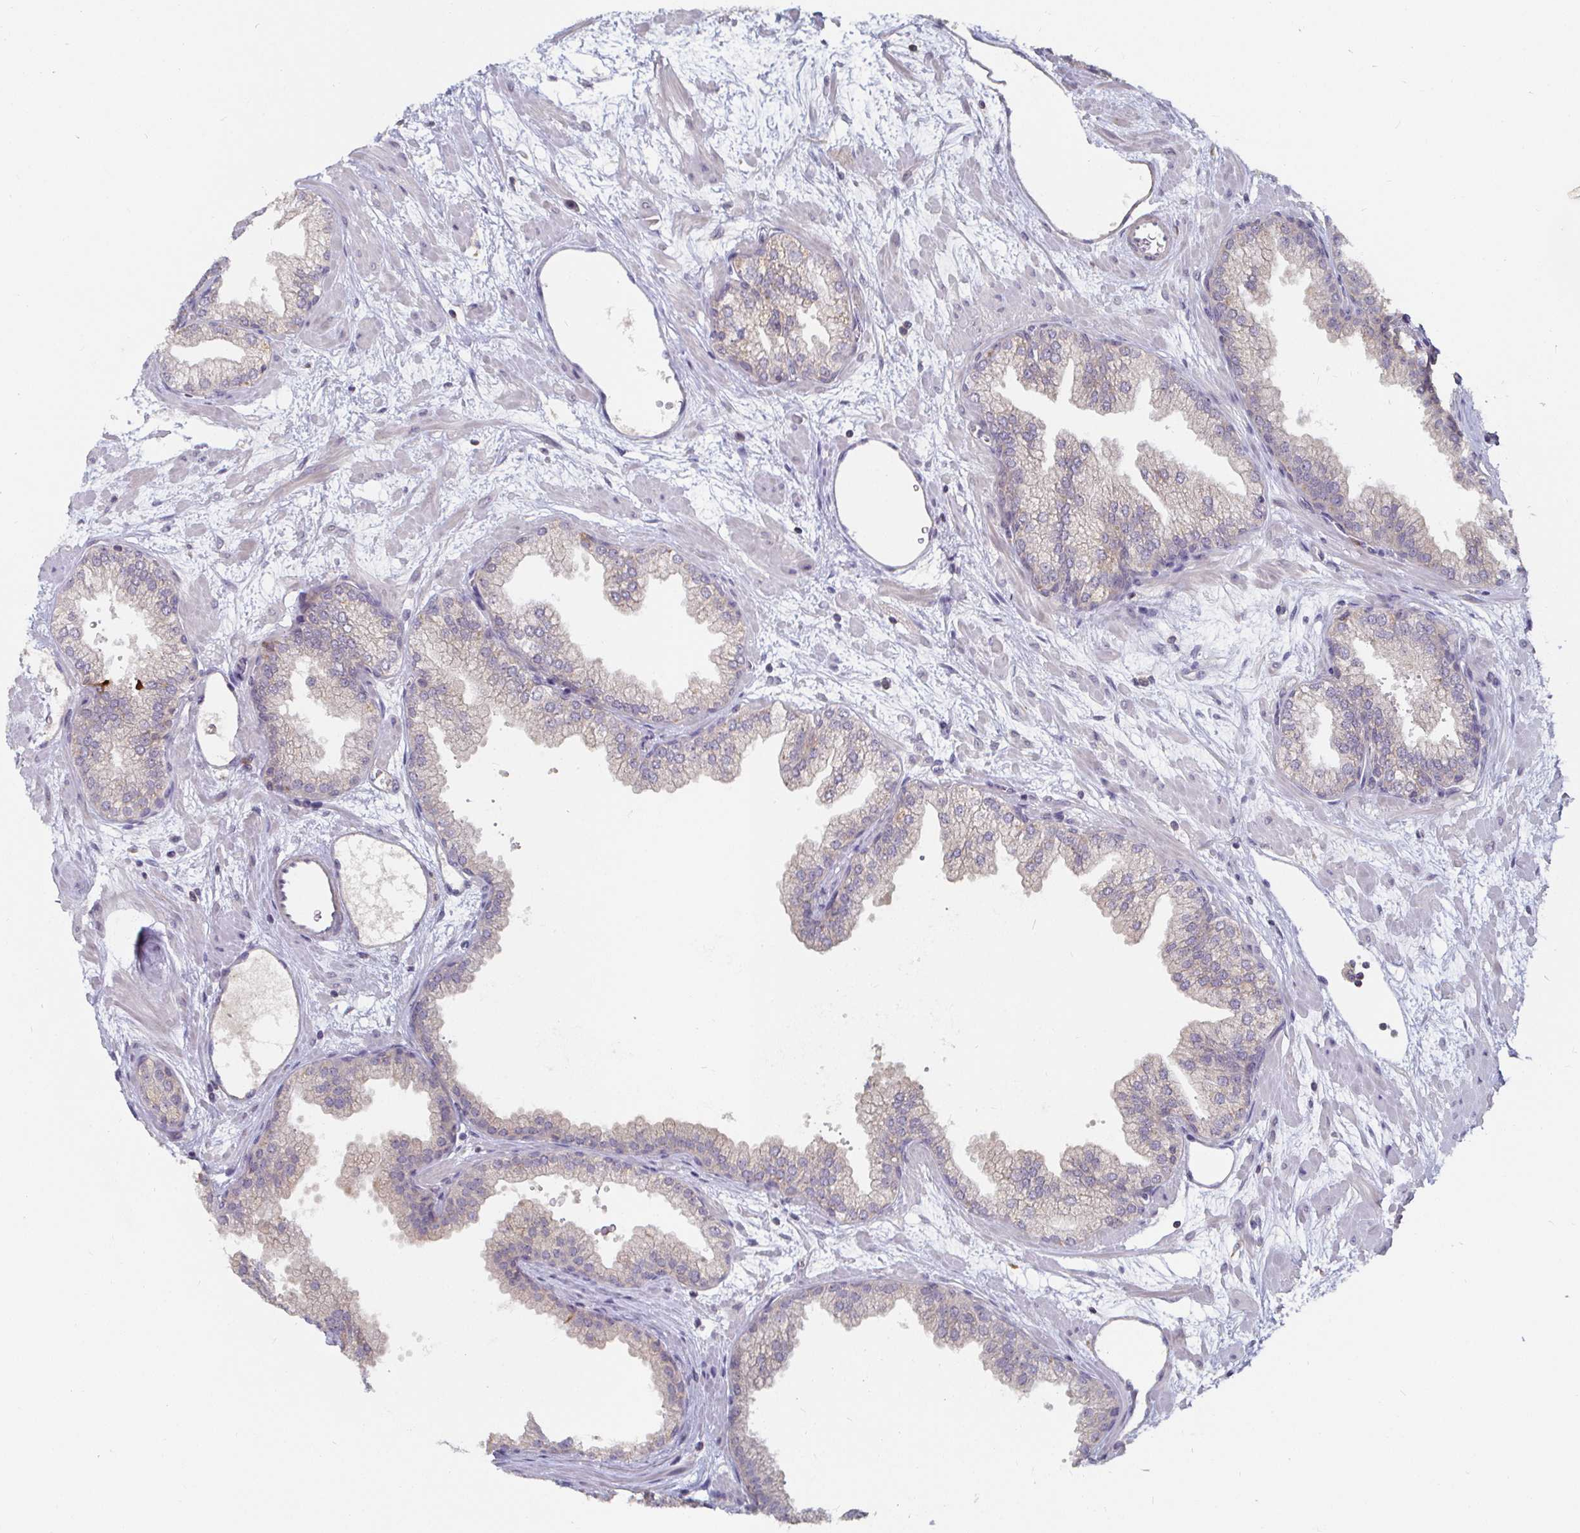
{"staining": {"intensity": "negative", "quantity": "none", "location": "none"}, "tissue": "prostate", "cell_type": "Glandular cells", "image_type": "normal", "snomed": [{"axis": "morphology", "description": "Normal tissue, NOS"}, {"axis": "topography", "description": "Prostate"}], "caption": "A high-resolution photomicrograph shows IHC staining of unremarkable prostate, which shows no significant expression in glandular cells.", "gene": "CDH18", "patient": {"sex": "male", "age": 37}}